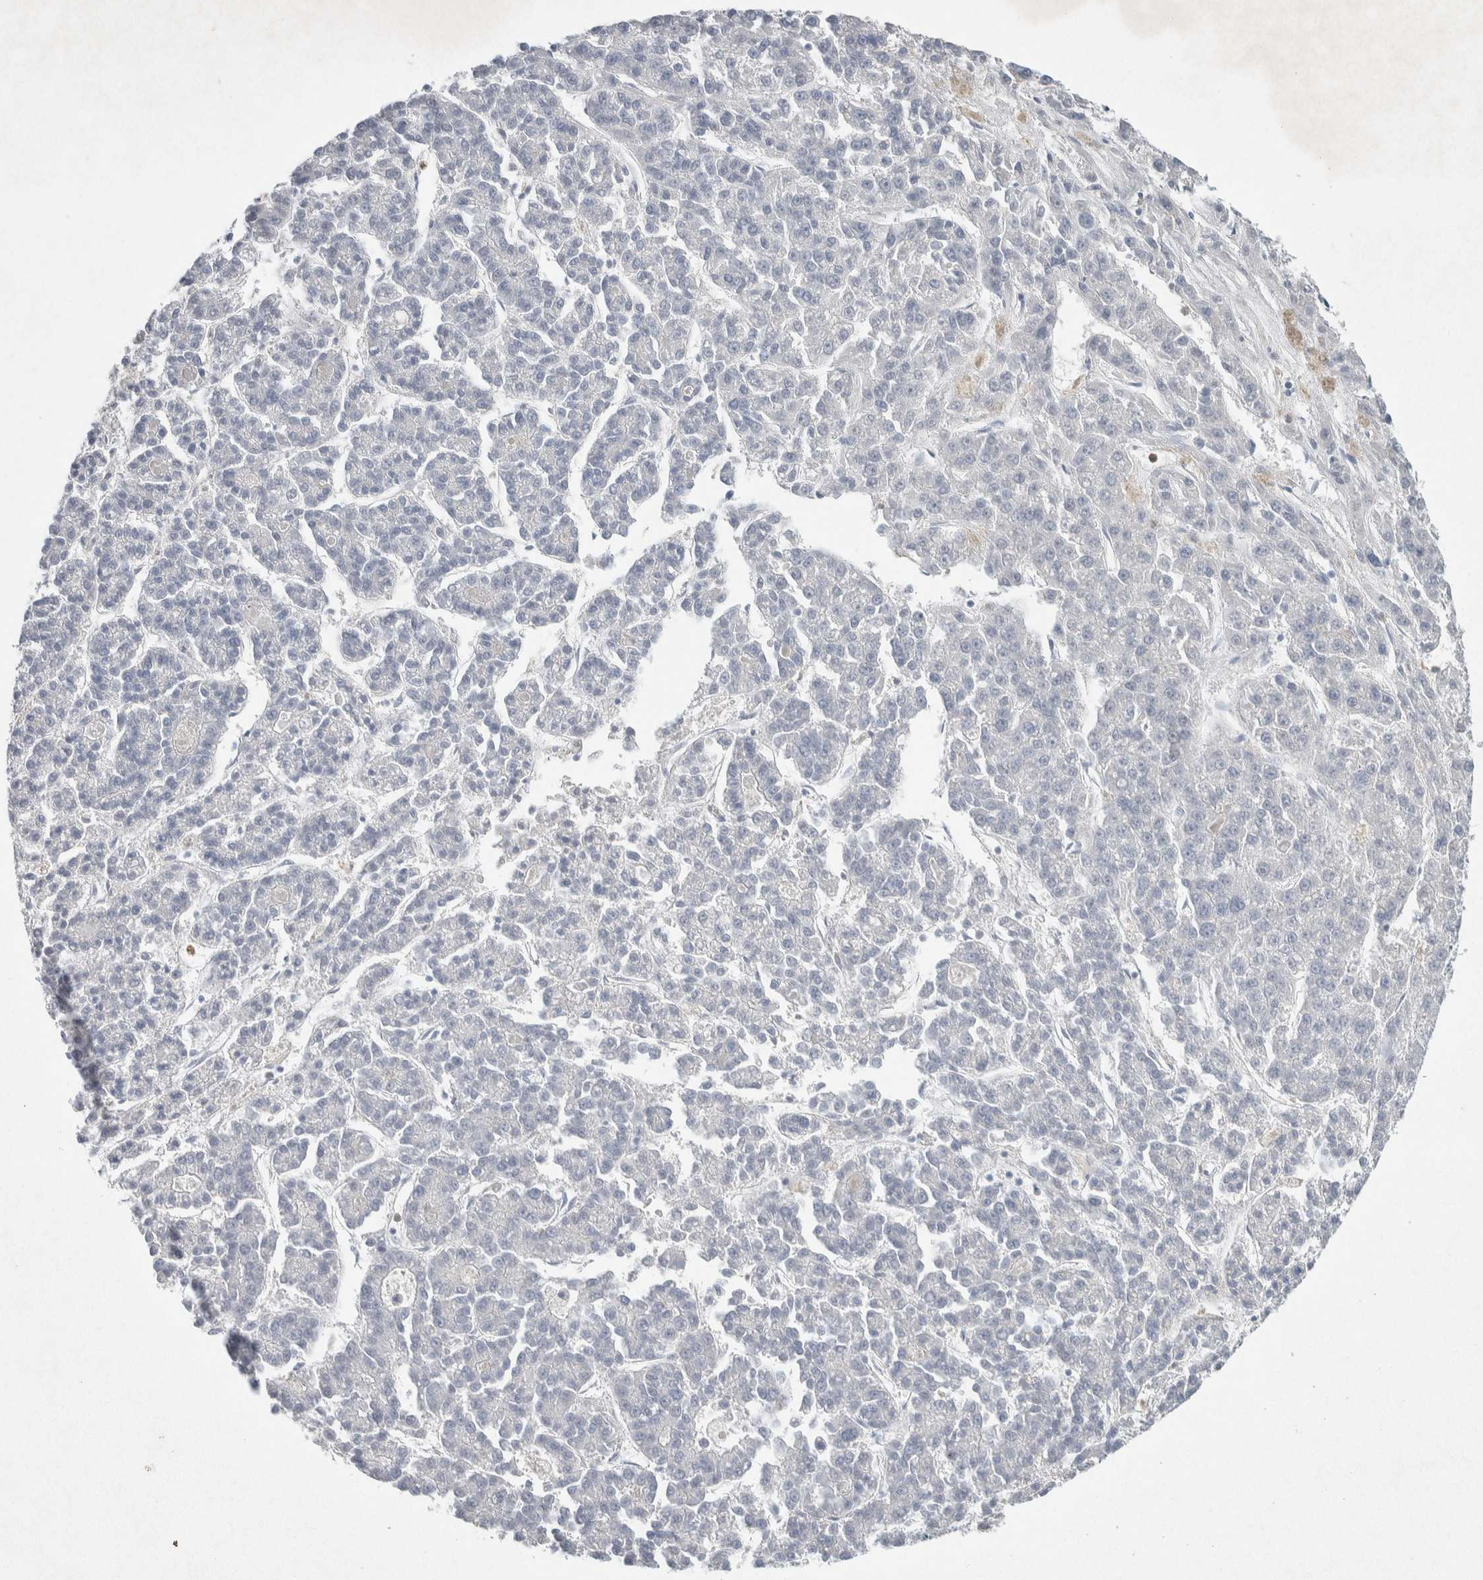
{"staining": {"intensity": "negative", "quantity": "none", "location": "none"}, "tissue": "liver cancer", "cell_type": "Tumor cells", "image_type": "cancer", "snomed": [{"axis": "morphology", "description": "Carcinoma, Hepatocellular, NOS"}, {"axis": "topography", "description": "Liver"}], "caption": "Immunohistochemistry histopathology image of neoplastic tissue: liver hepatocellular carcinoma stained with DAB (3,3'-diaminobenzidine) reveals no significant protein staining in tumor cells. (Immunohistochemistry (ihc), brightfield microscopy, high magnification).", "gene": "NCF2", "patient": {"sex": "male", "age": 70}}